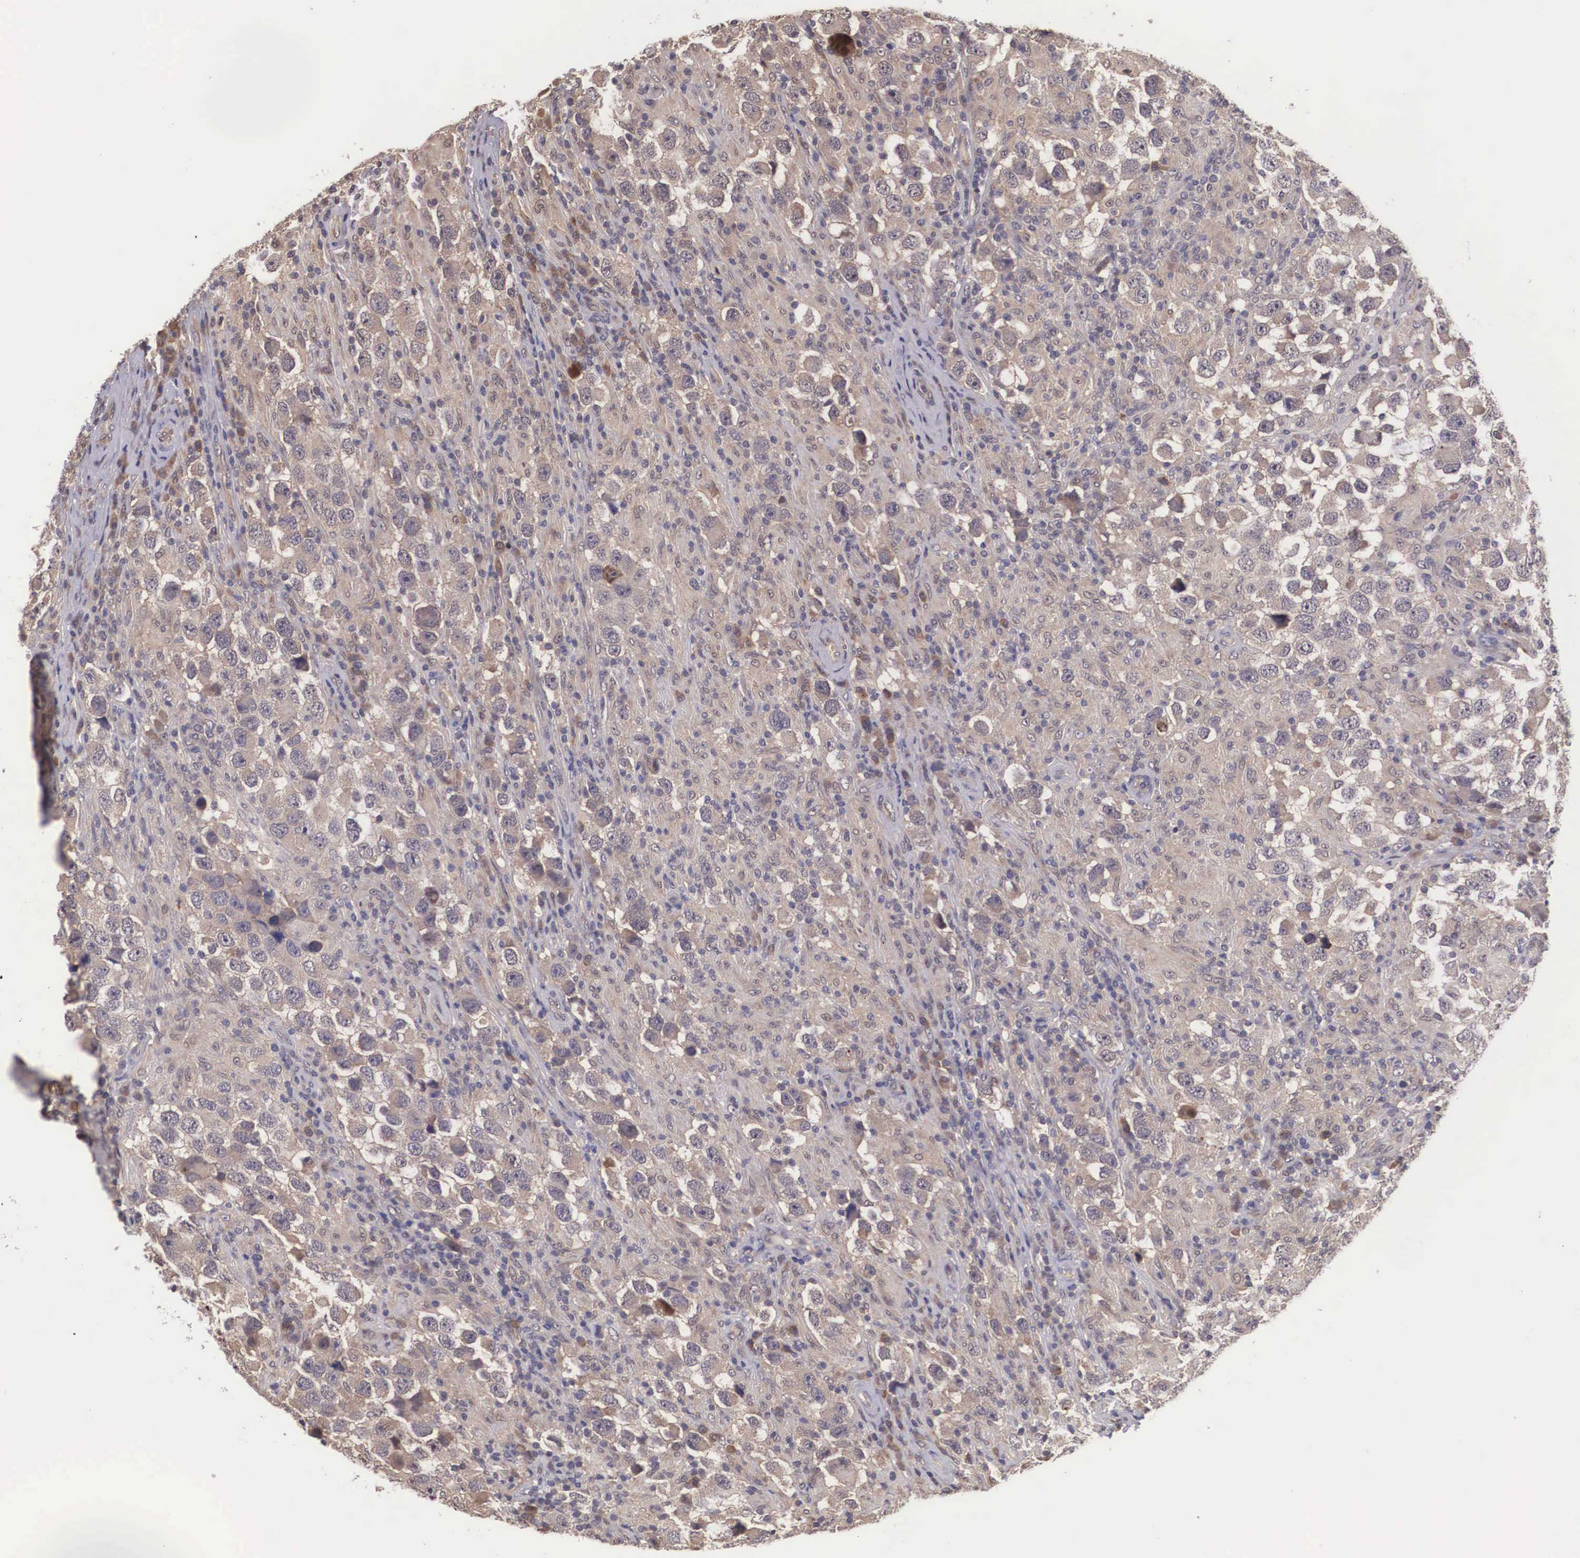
{"staining": {"intensity": "moderate", "quantity": ">75%", "location": "cytoplasmic/membranous"}, "tissue": "testis cancer", "cell_type": "Tumor cells", "image_type": "cancer", "snomed": [{"axis": "morphology", "description": "Carcinoma, Embryonal, NOS"}, {"axis": "topography", "description": "Testis"}], "caption": "Immunohistochemical staining of embryonal carcinoma (testis) reveals medium levels of moderate cytoplasmic/membranous expression in about >75% of tumor cells.", "gene": "VASH1", "patient": {"sex": "male", "age": 21}}